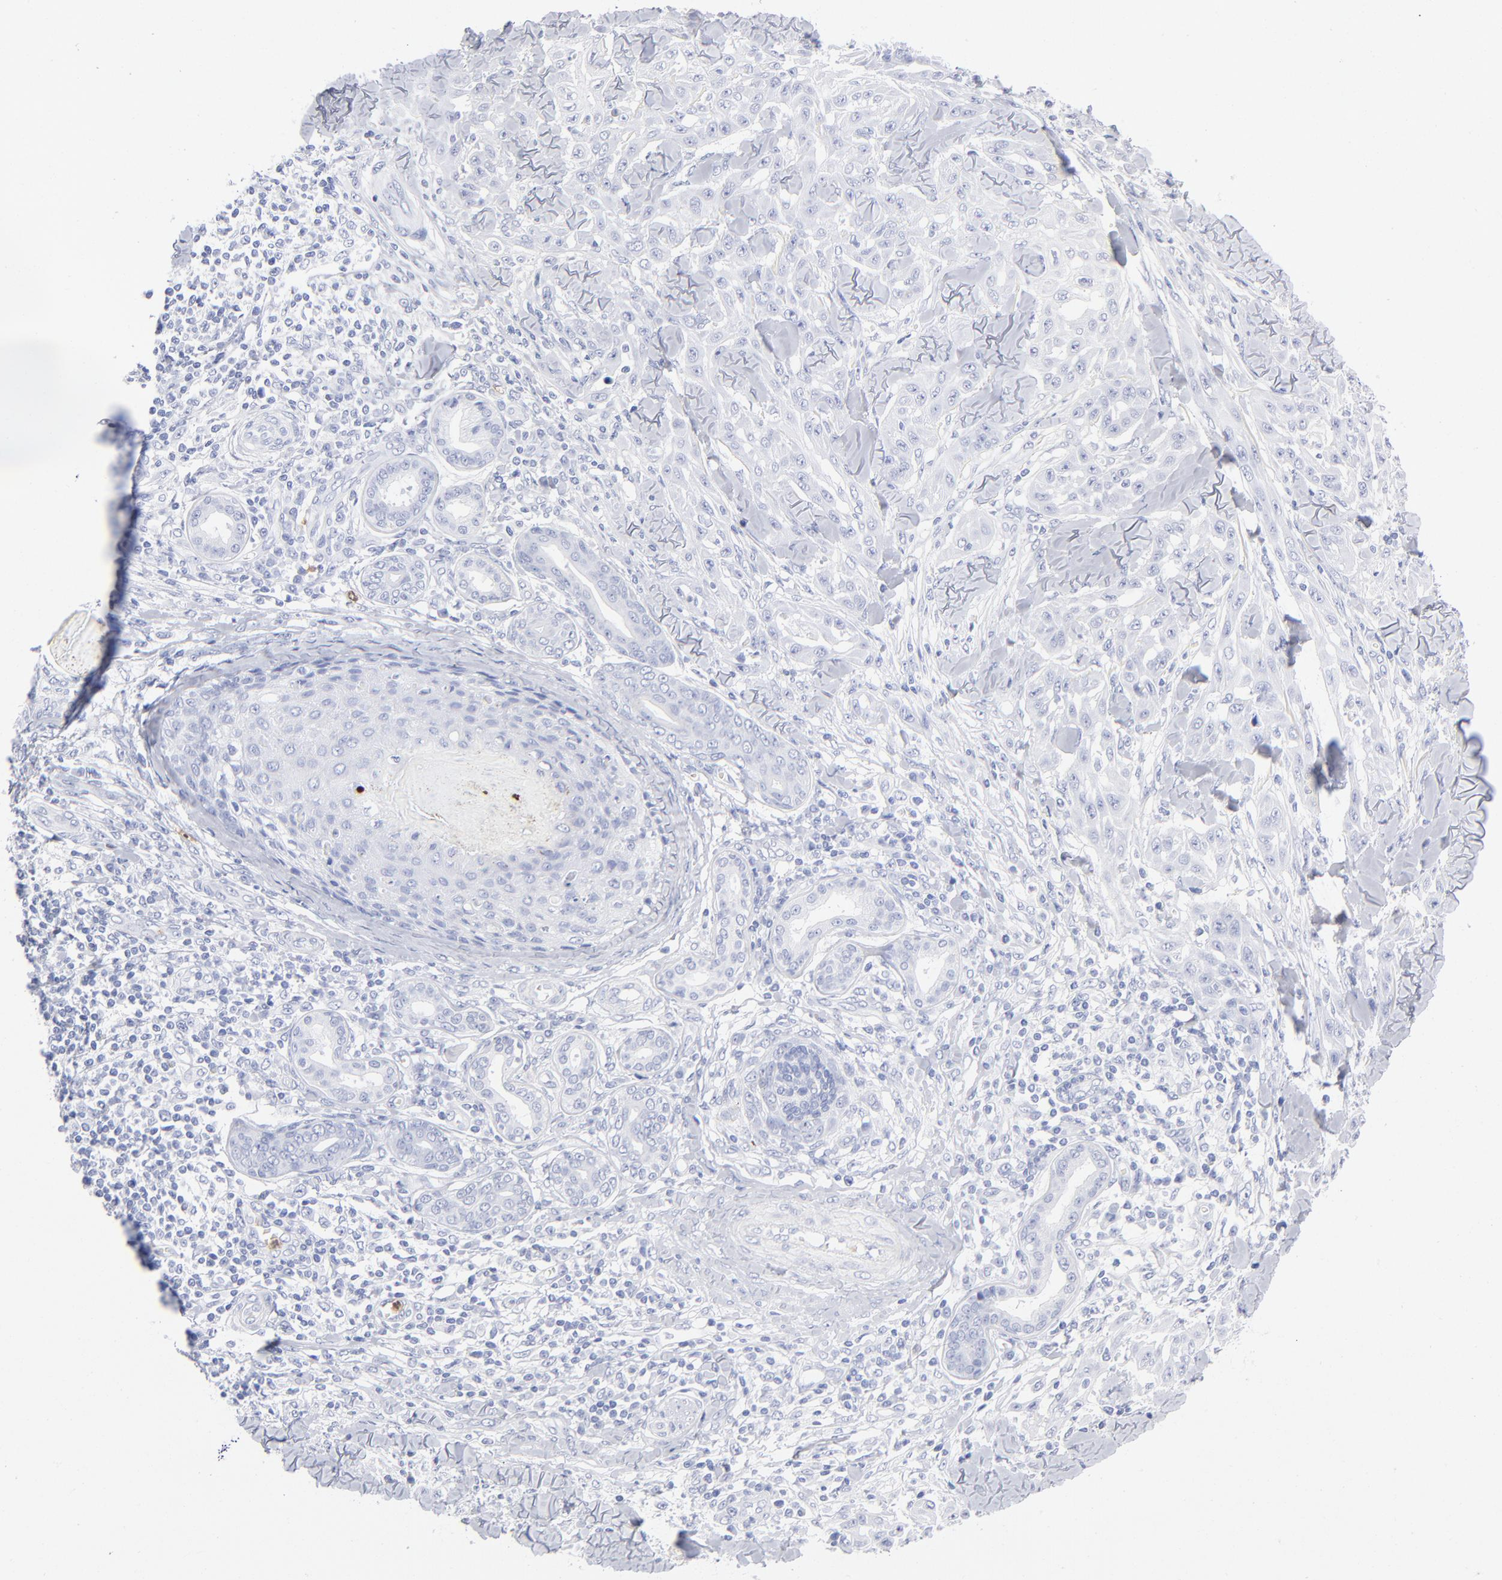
{"staining": {"intensity": "negative", "quantity": "none", "location": "none"}, "tissue": "skin cancer", "cell_type": "Tumor cells", "image_type": "cancer", "snomed": [{"axis": "morphology", "description": "Squamous cell carcinoma, NOS"}, {"axis": "topography", "description": "Skin"}], "caption": "DAB immunohistochemical staining of skin squamous cell carcinoma displays no significant positivity in tumor cells.", "gene": "ARG1", "patient": {"sex": "male", "age": 24}}